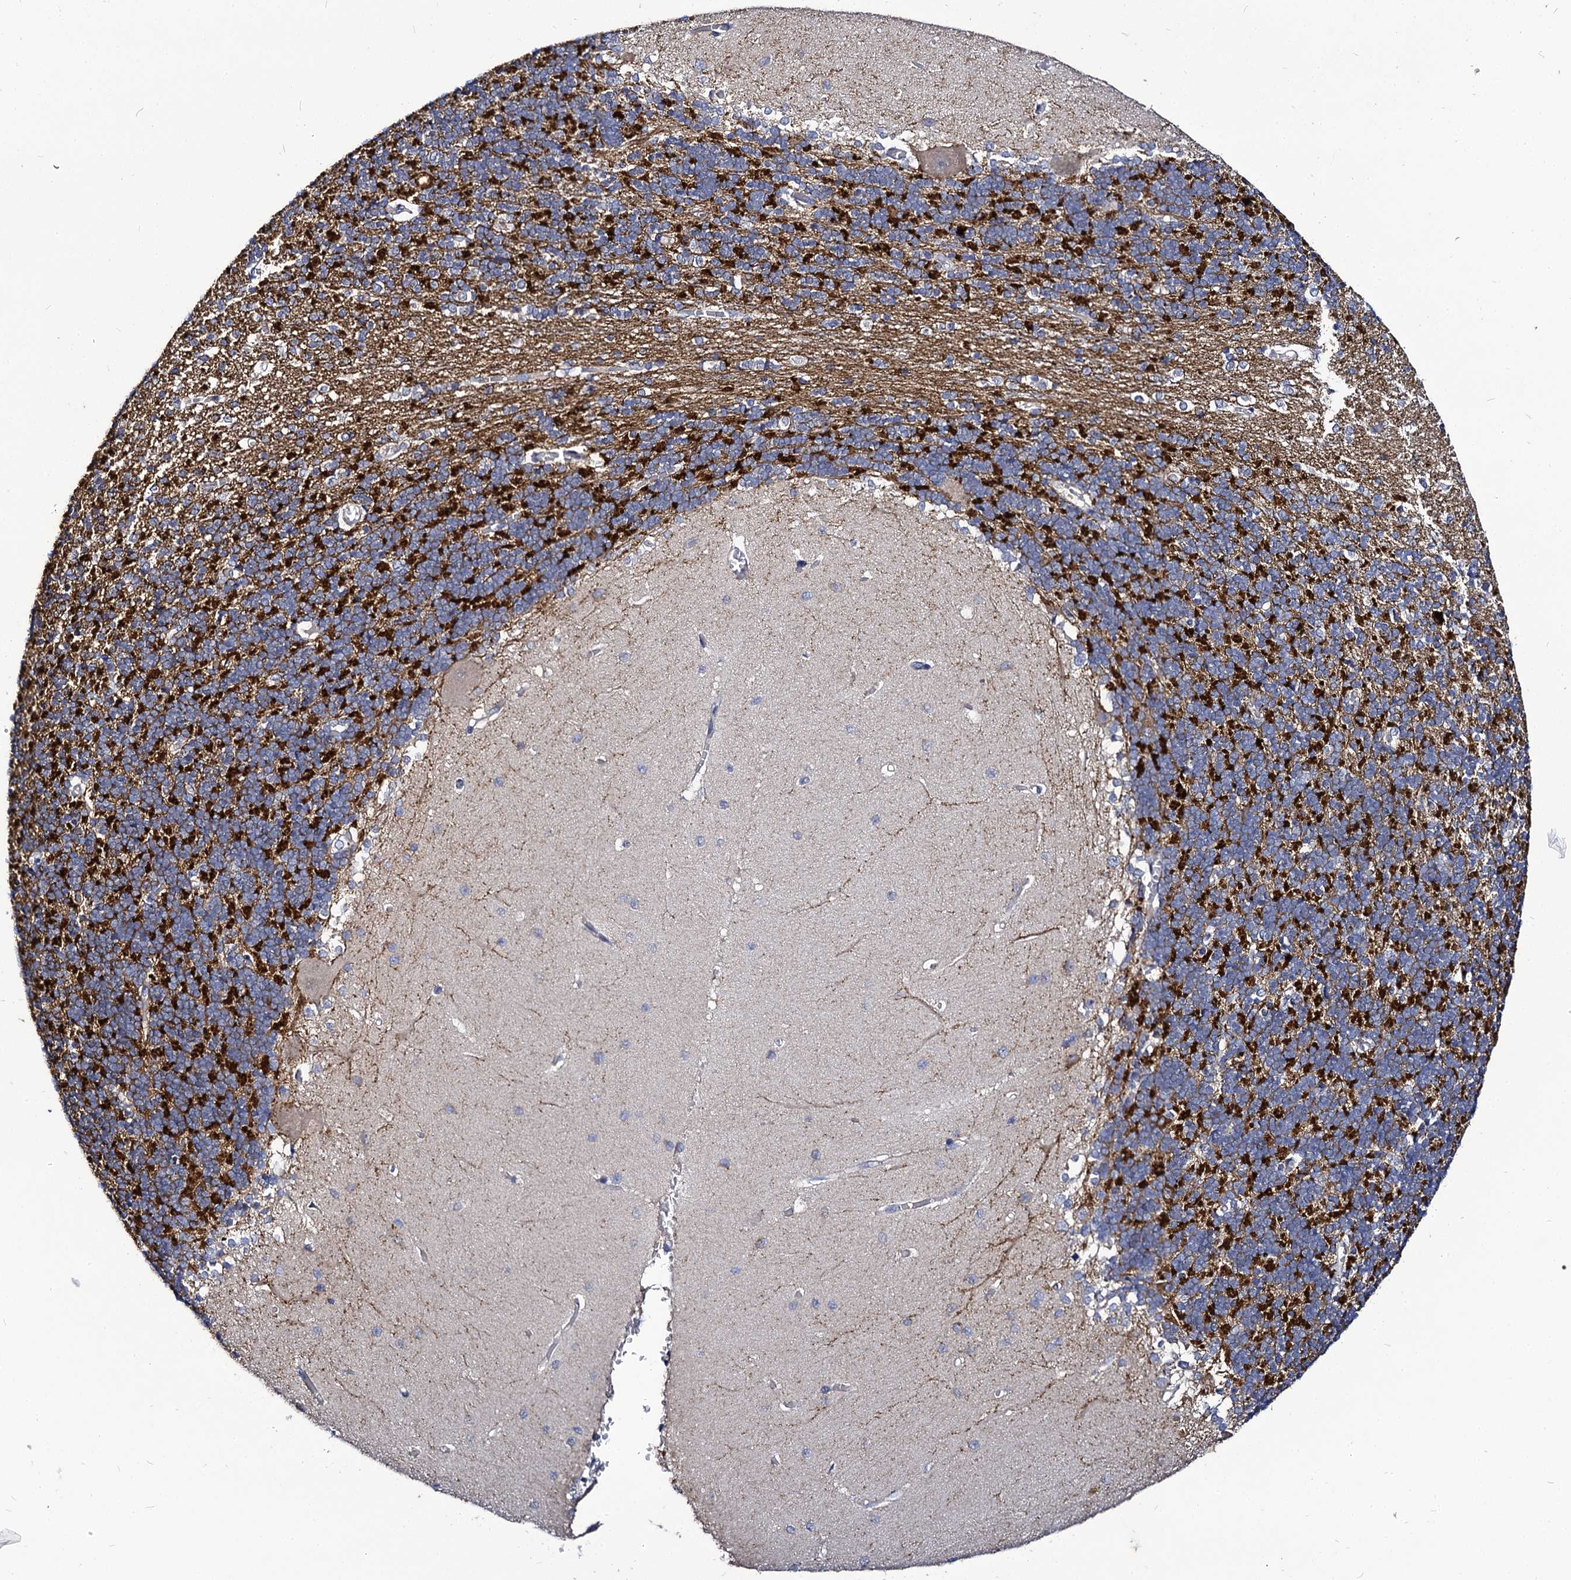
{"staining": {"intensity": "strong", "quantity": "25%-75%", "location": "cytoplasmic/membranous"}, "tissue": "cerebellum", "cell_type": "Cells in granular layer", "image_type": "normal", "snomed": [{"axis": "morphology", "description": "Normal tissue, NOS"}, {"axis": "topography", "description": "Cerebellum"}], "caption": "An immunohistochemistry (IHC) photomicrograph of normal tissue is shown. Protein staining in brown highlights strong cytoplasmic/membranous positivity in cerebellum within cells in granular layer.", "gene": "PANX2", "patient": {"sex": "male", "age": 37}}